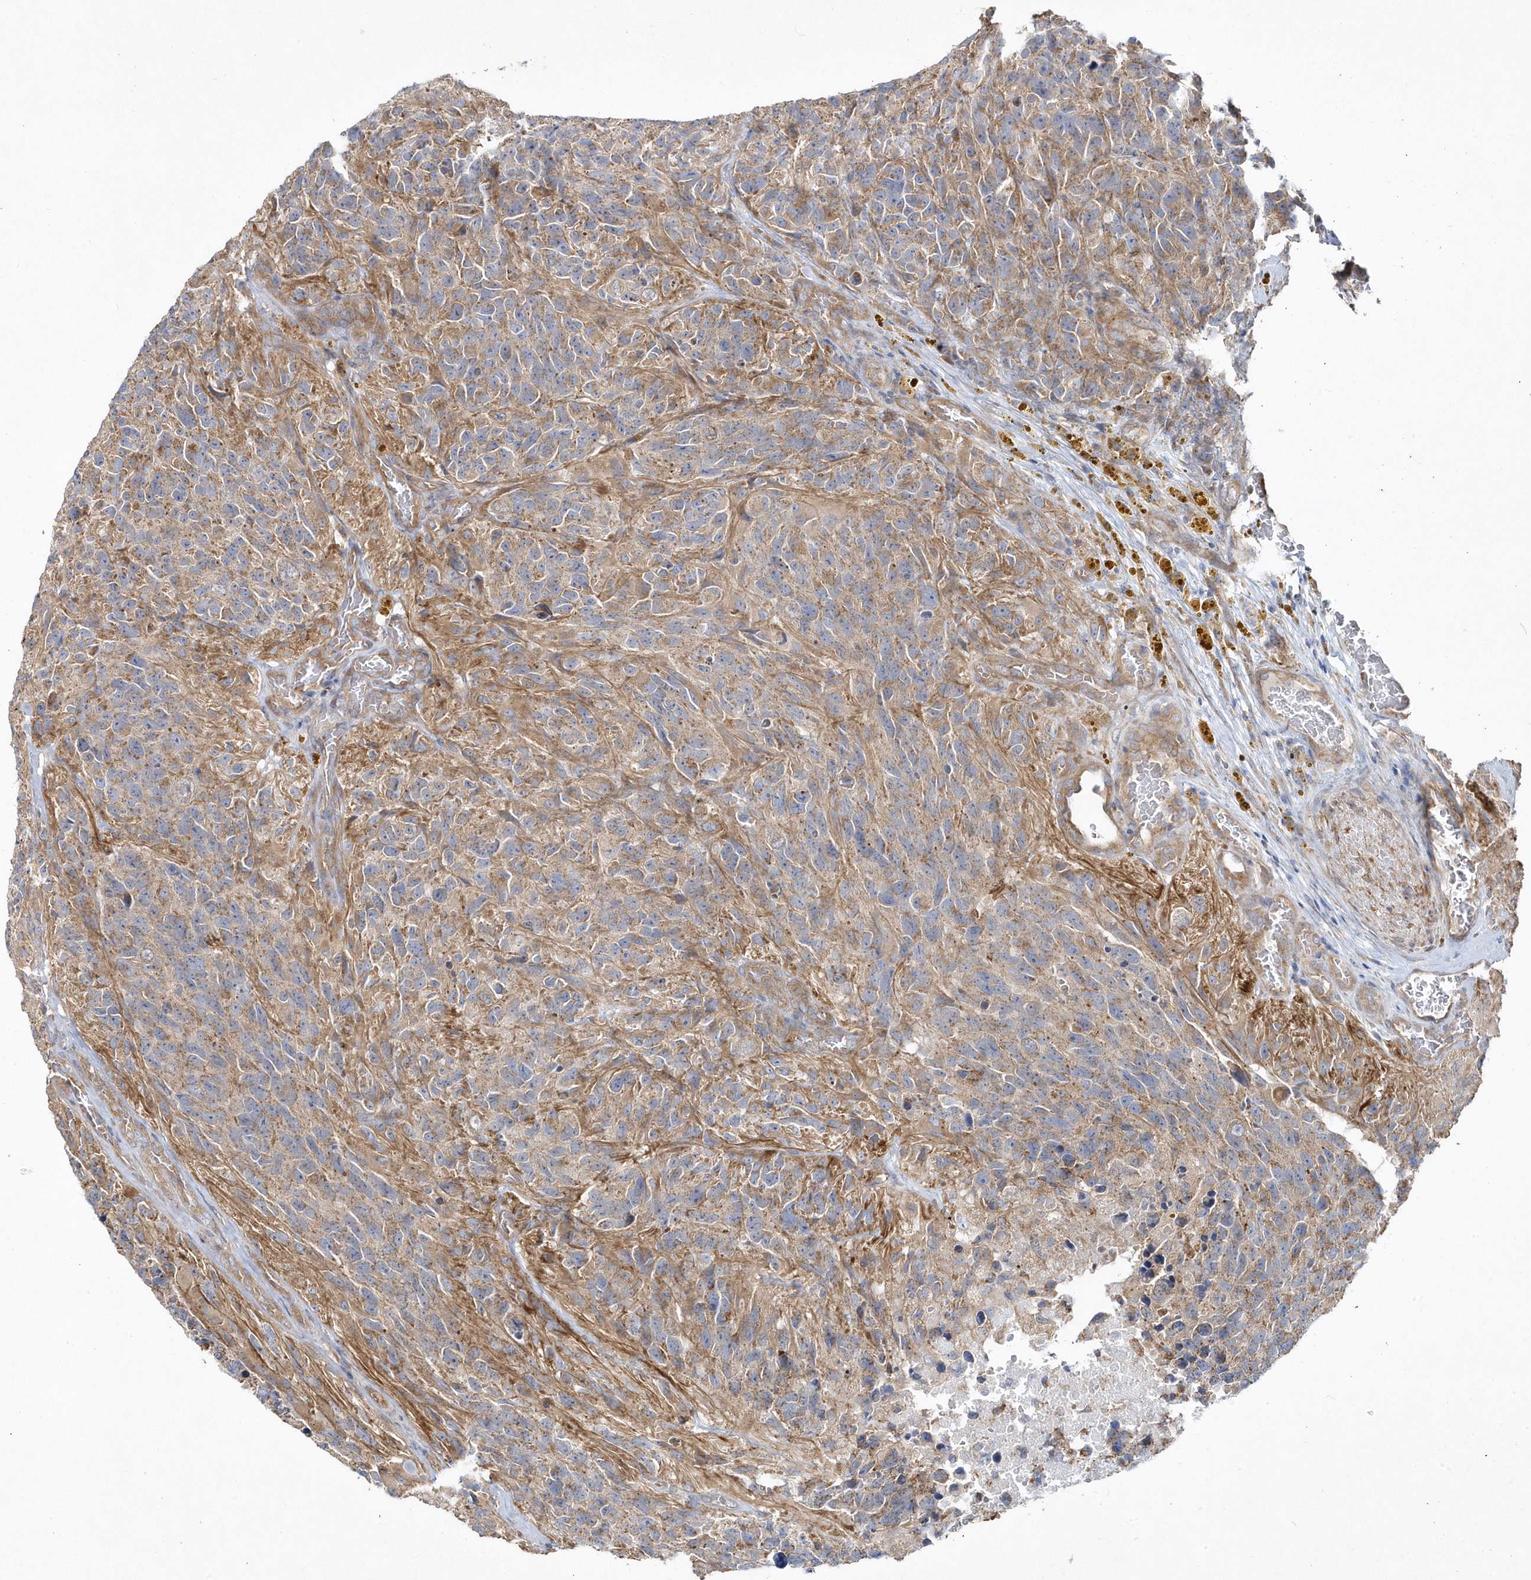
{"staining": {"intensity": "negative", "quantity": "none", "location": "none"}, "tissue": "glioma", "cell_type": "Tumor cells", "image_type": "cancer", "snomed": [{"axis": "morphology", "description": "Glioma, malignant, High grade"}, {"axis": "topography", "description": "Brain"}], "caption": "Protein analysis of high-grade glioma (malignant) demonstrates no significant positivity in tumor cells.", "gene": "LEXM", "patient": {"sex": "male", "age": 69}}